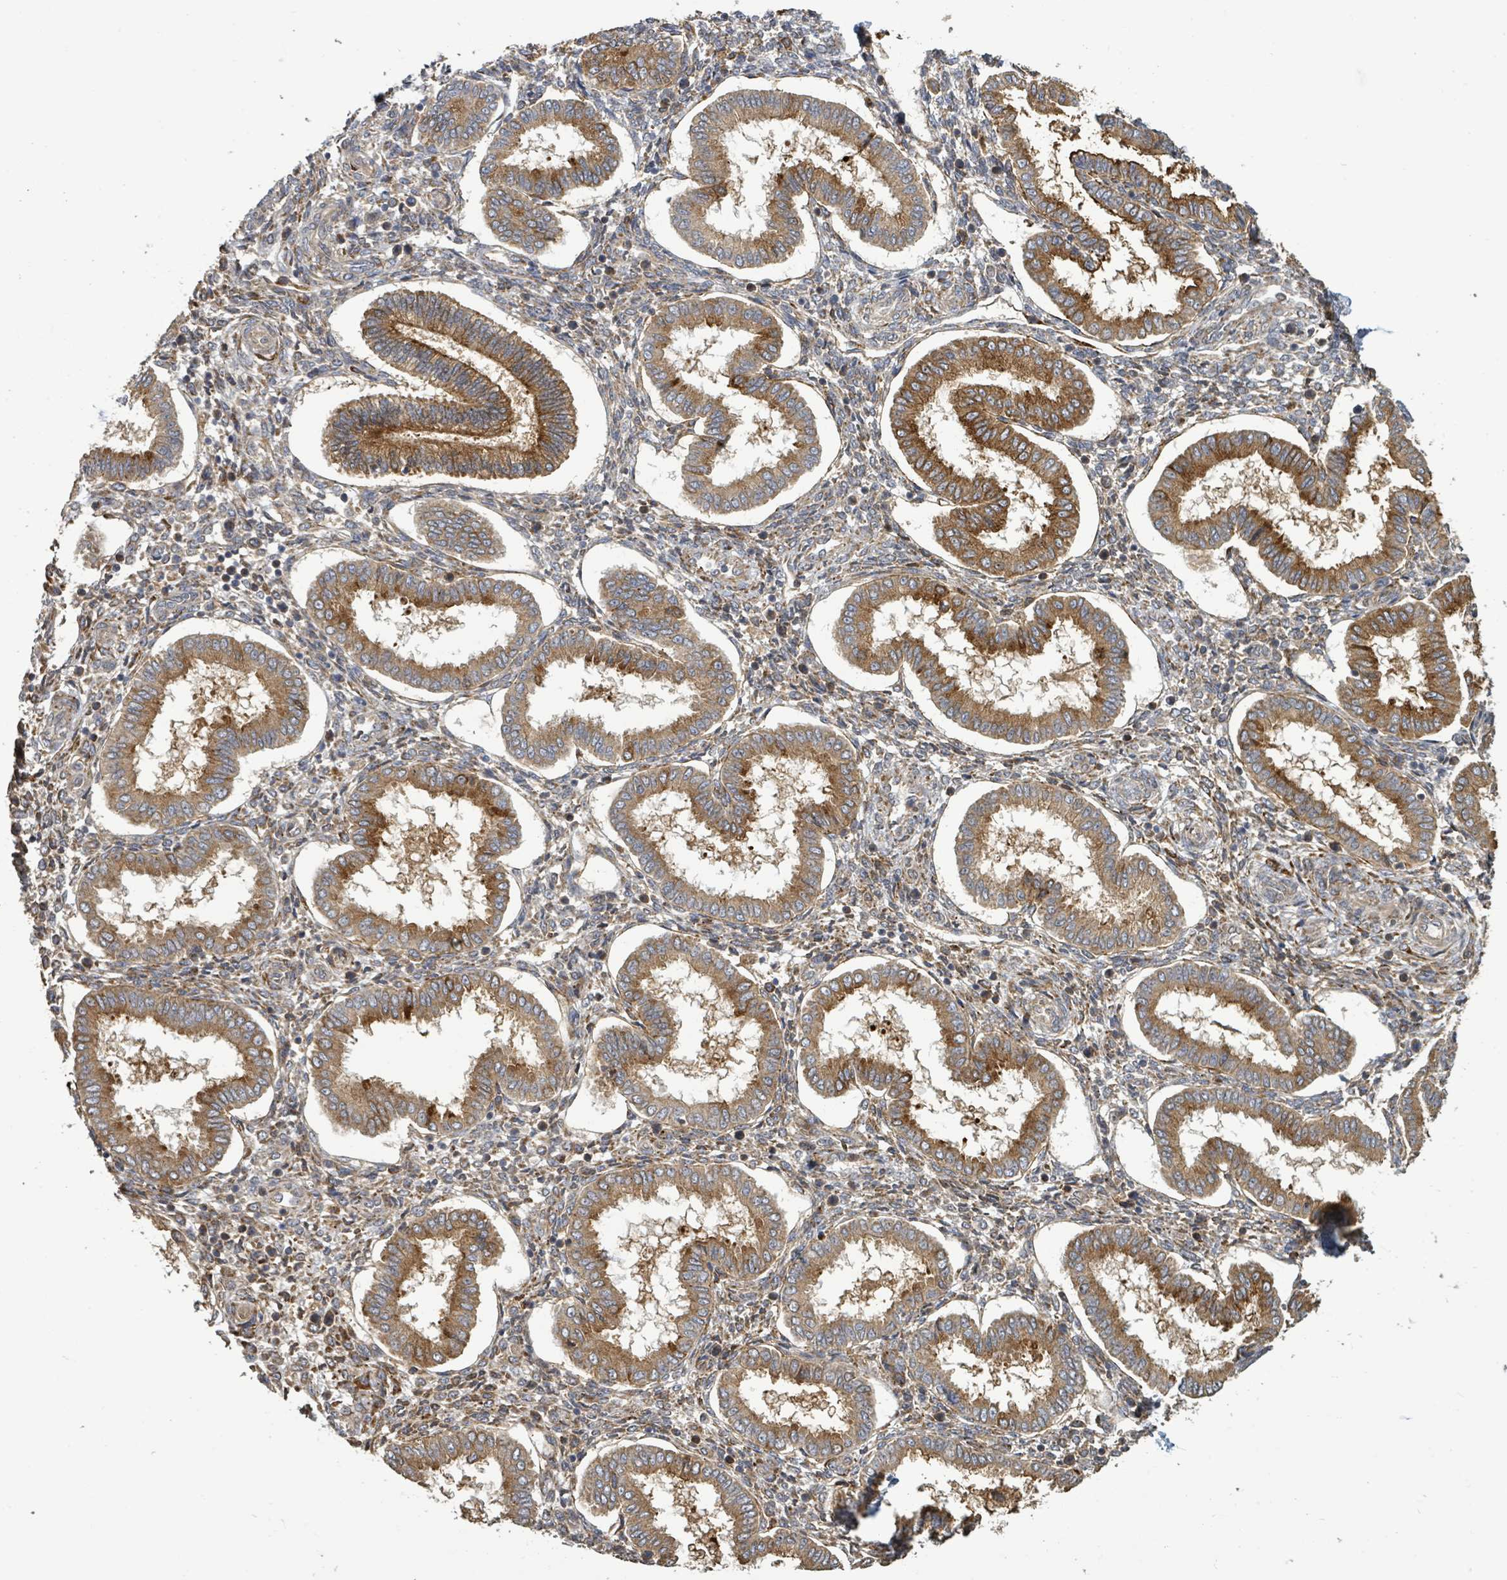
{"staining": {"intensity": "moderate", "quantity": ">75%", "location": "cytoplasmic/membranous"}, "tissue": "endometrium", "cell_type": "Cells in endometrial stroma", "image_type": "normal", "snomed": [{"axis": "morphology", "description": "Normal tissue, NOS"}, {"axis": "topography", "description": "Endometrium"}], "caption": "The immunohistochemical stain highlights moderate cytoplasmic/membranous expression in cells in endometrial stroma of benign endometrium.", "gene": "STARD4", "patient": {"sex": "female", "age": 24}}